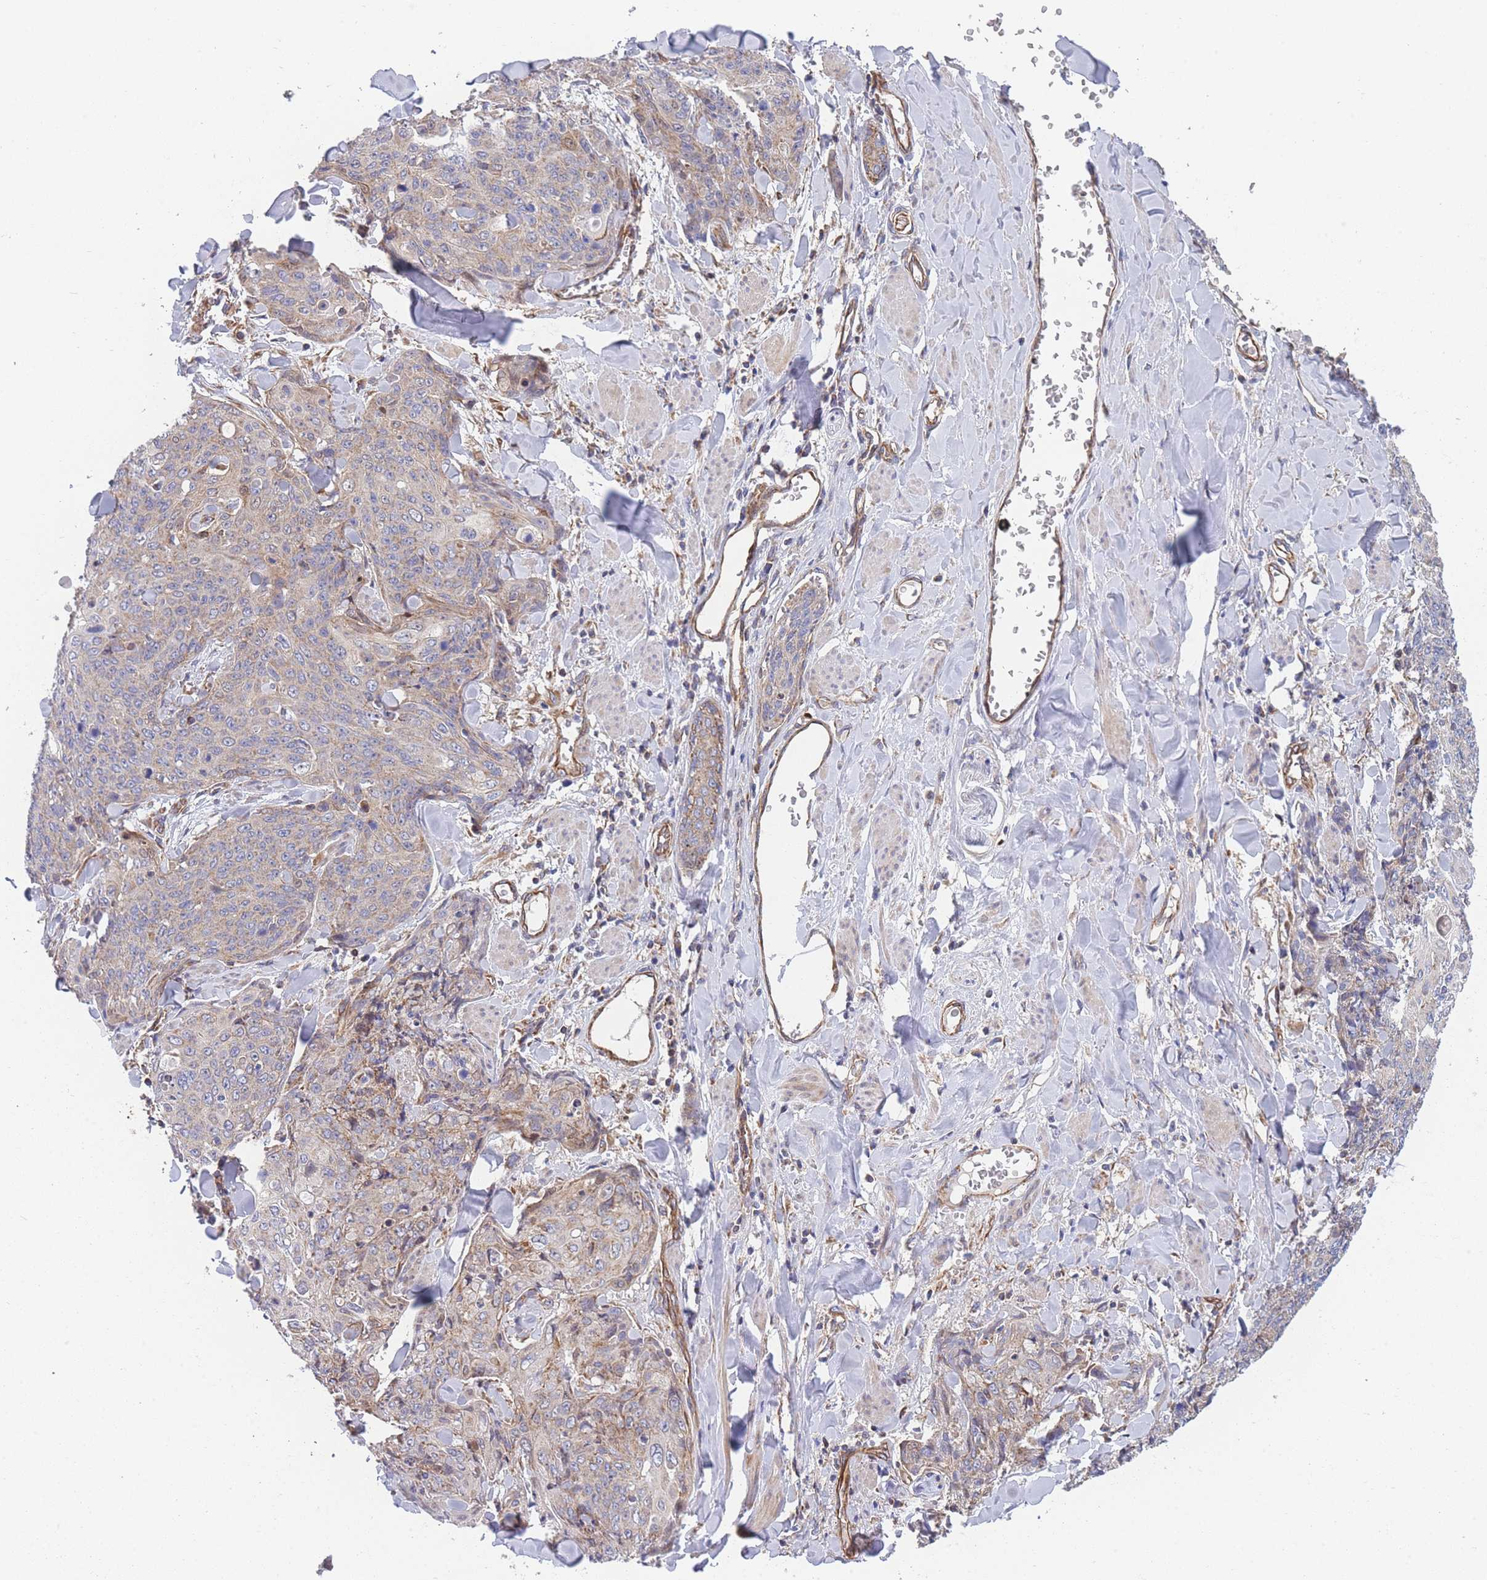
{"staining": {"intensity": "weak", "quantity": "25%-75%", "location": "cytoplasmic/membranous"}, "tissue": "skin cancer", "cell_type": "Tumor cells", "image_type": "cancer", "snomed": [{"axis": "morphology", "description": "Squamous cell carcinoma, NOS"}, {"axis": "topography", "description": "Skin"}, {"axis": "topography", "description": "Vulva"}], "caption": "Immunohistochemistry of human squamous cell carcinoma (skin) reveals low levels of weak cytoplasmic/membranous staining in about 25%-75% of tumor cells.", "gene": "MTRES1", "patient": {"sex": "female", "age": 85}}